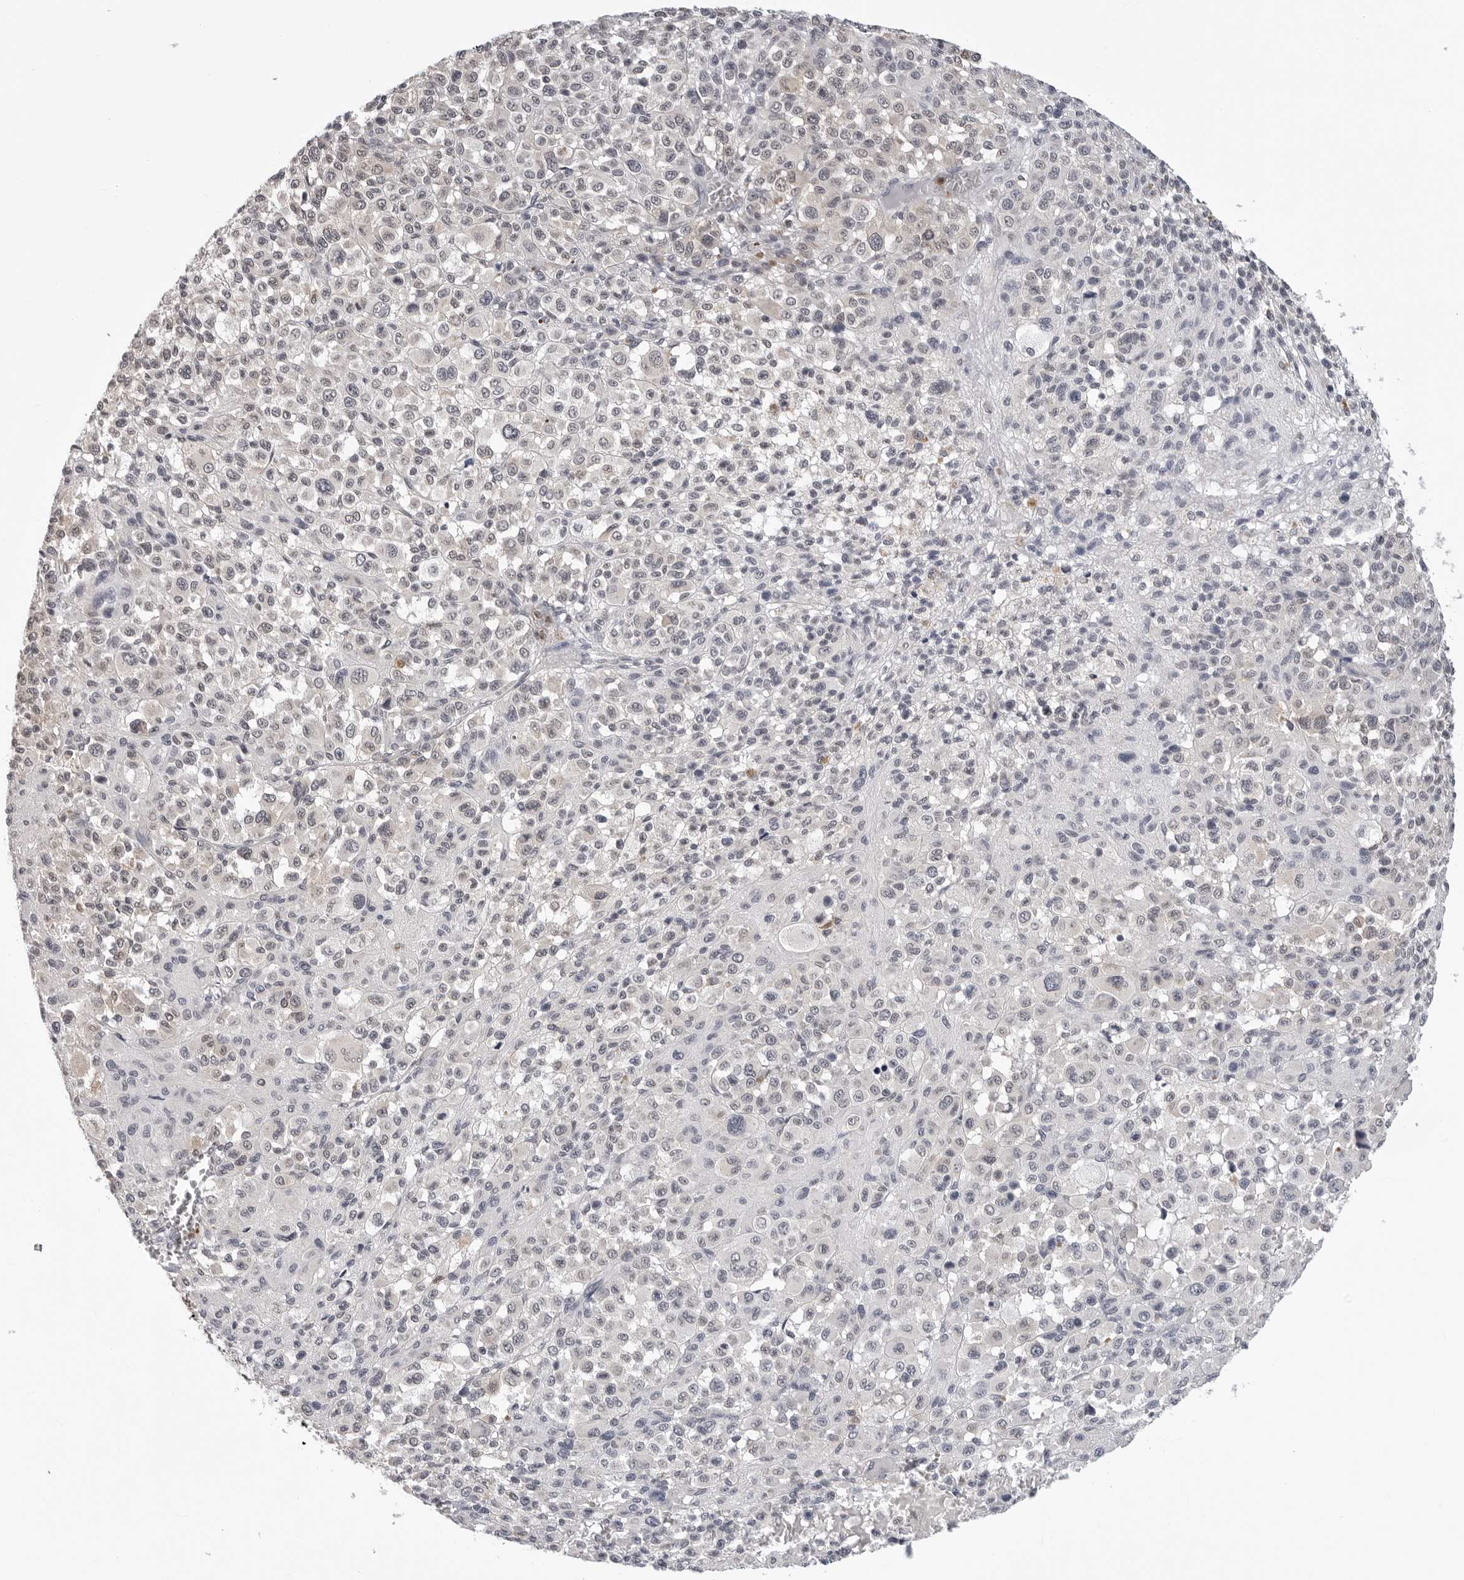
{"staining": {"intensity": "weak", "quantity": "<25%", "location": "cytoplasmic/membranous,nuclear"}, "tissue": "melanoma", "cell_type": "Tumor cells", "image_type": "cancer", "snomed": [{"axis": "morphology", "description": "Malignant melanoma, Metastatic site"}, {"axis": "topography", "description": "Skin"}], "caption": "Immunohistochemical staining of human malignant melanoma (metastatic site) exhibits no significant positivity in tumor cells.", "gene": "TRMT13", "patient": {"sex": "female", "age": 74}}